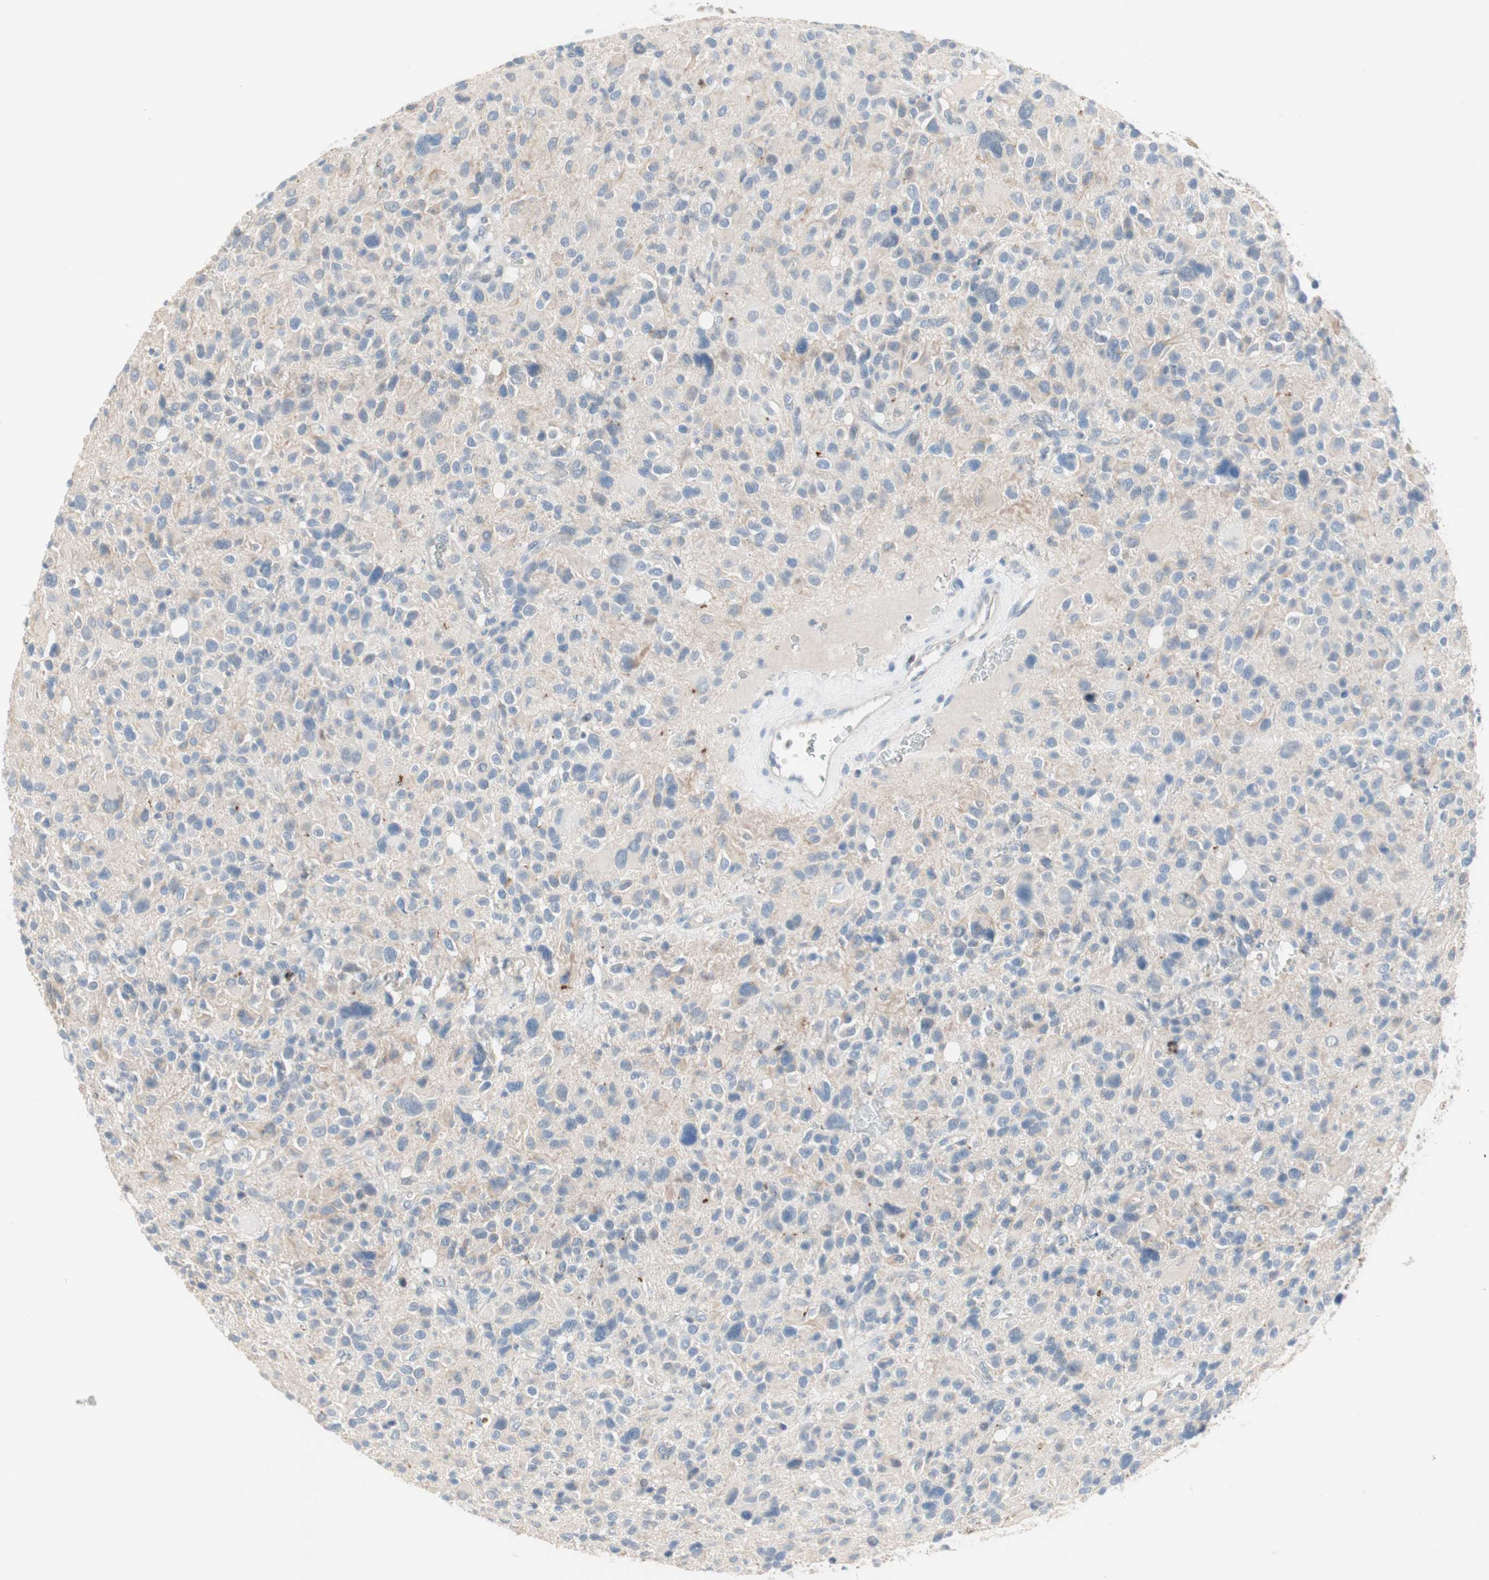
{"staining": {"intensity": "weak", "quantity": "<25%", "location": "cytoplasmic/membranous"}, "tissue": "glioma", "cell_type": "Tumor cells", "image_type": "cancer", "snomed": [{"axis": "morphology", "description": "Glioma, malignant, High grade"}, {"axis": "topography", "description": "Brain"}], "caption": "Glioma was stained to show a protein in brown. There is no significant positivity in tumor cells. (Immunohistochemistry (ihc), brightfield microscopy, high magnification).", "gene": "PDZK1", "patient": {"sex": "male", "age": 48}}